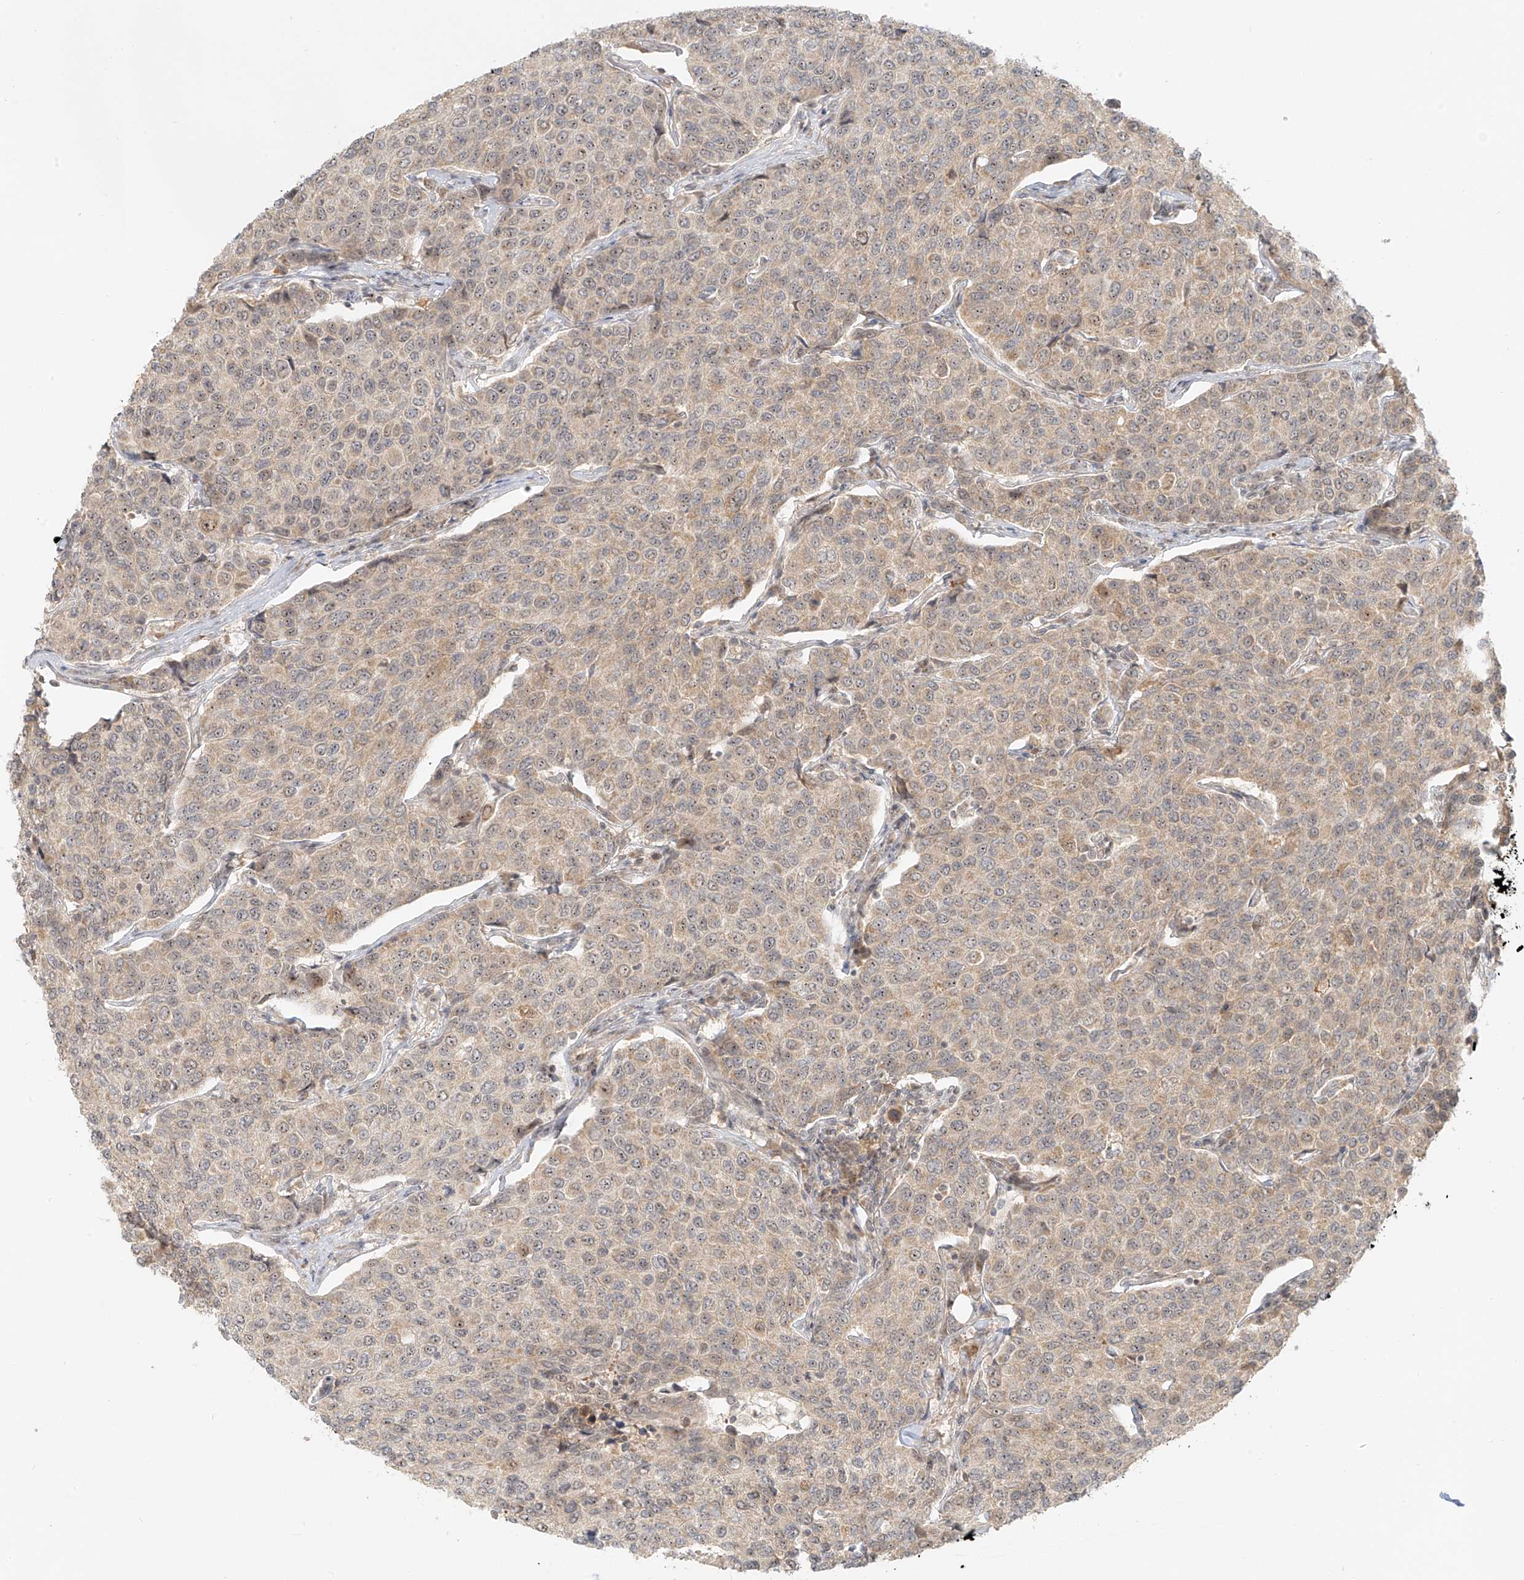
{"staining": {"intensity": "weak", "quantity": ">75%", "location": "cytoplasmic/membranous"}, "tissue": "breast cancer", "cell_type": "Tumor cells", "image_type": "cancer", "snomed": [{"axis": "morphology", "description": "Duct carcinoma"}, {"axis": "topography", "description": "Breast"}], "caption": "Protein analysis of intraductal carcinoma (breast) tissue displays weak cytoplasmic/membranous positivity in approximately >75% of tumor cells.", "gene": "MIPEP", "patient": {"sex": "female", "age": 55}}